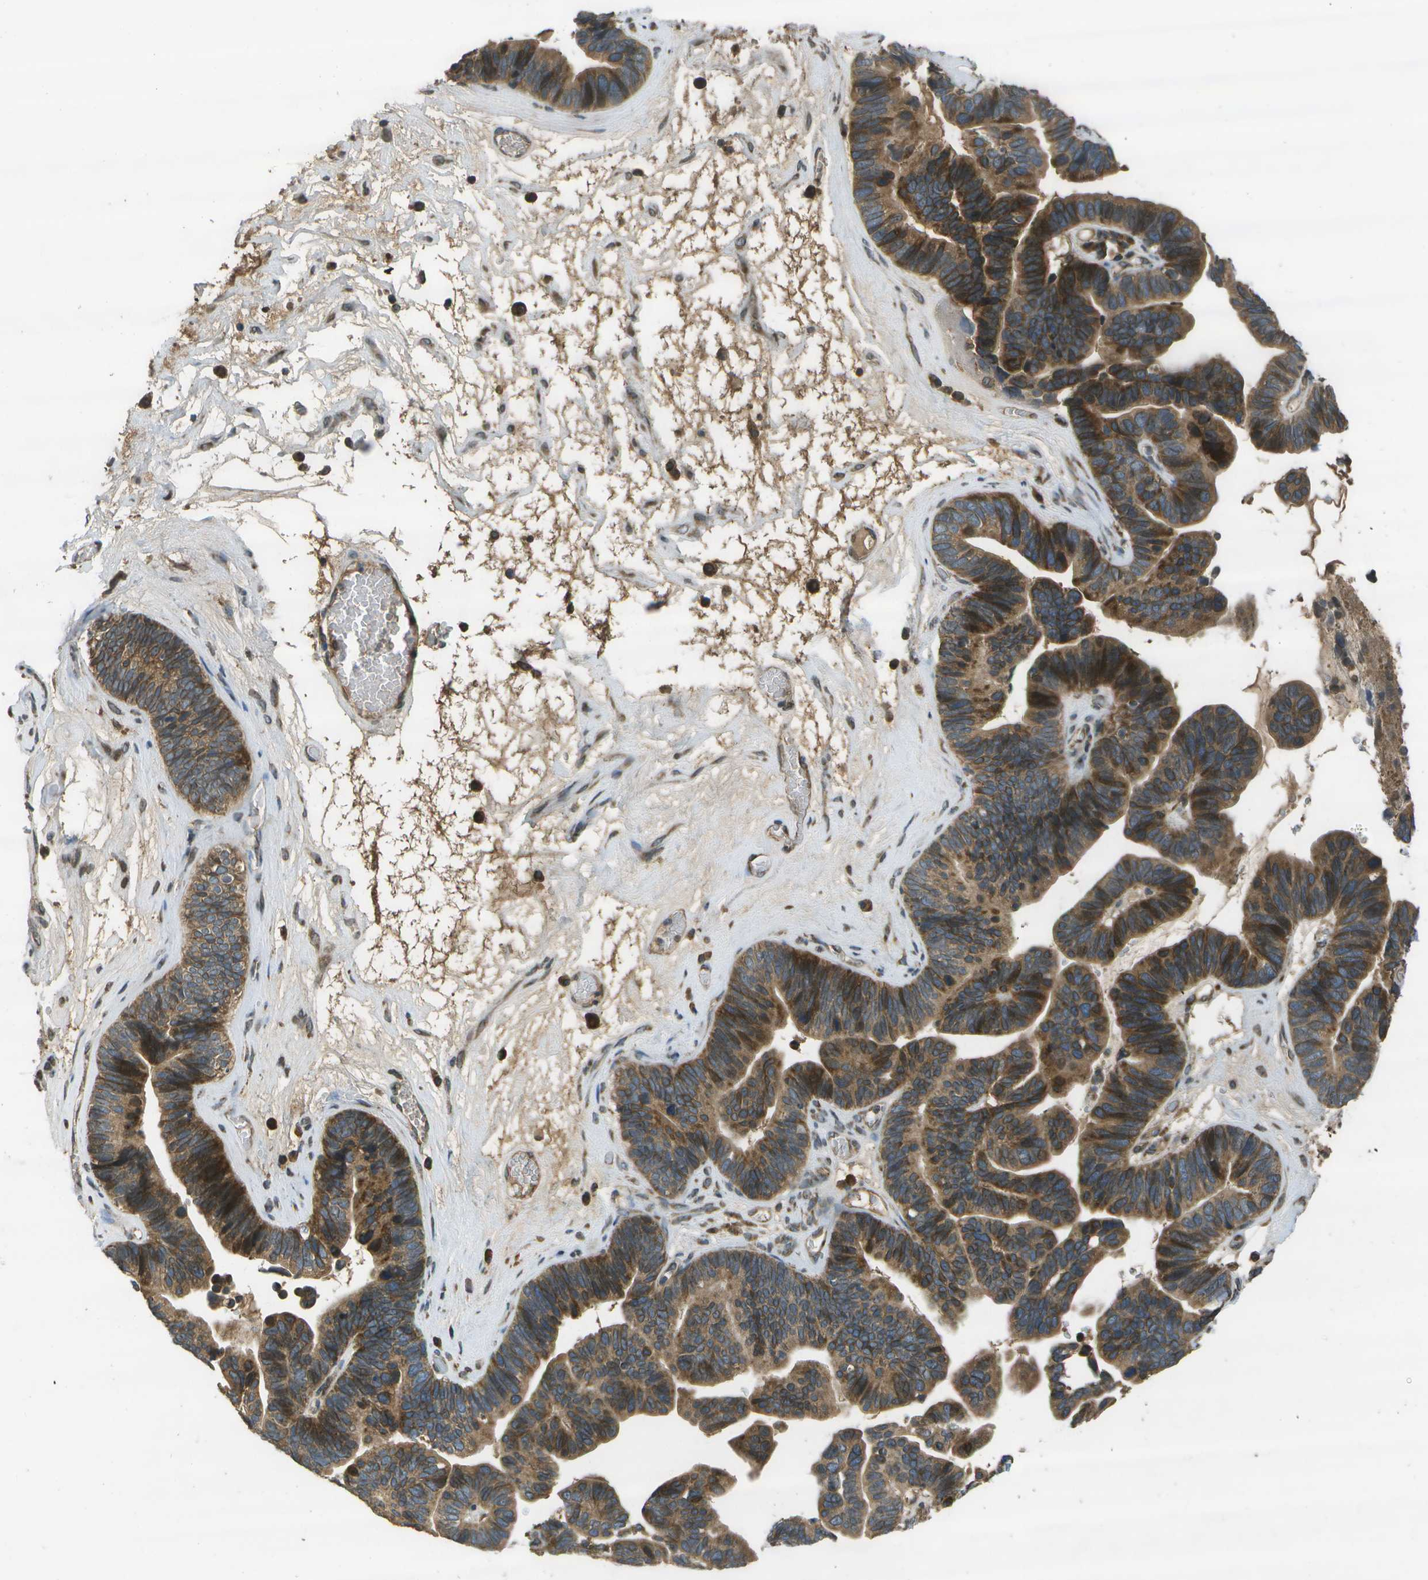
{"staining": {"intensity": "moderate", "quantity": ">75%", "location": "cytoplasmic/membranous"}, "tissue": "ovarian cancer", "cell_type": "Tumor cells", "image_type": "cancer", "snomed": [{"axis": "morphology", "description": "Cystadenocarcinoma, serous, NOS"}, {"axis": "topography", "description": "Ovary"}], "caption": "This is an image of immunohistochemistry staining of ovarian cancer (serous cystadenocarcinoma), which shows moderate positivity in the cytoplasmic/membranous of tumor cells.", "gene": "HFE", "patient": {"sex": "female", "age": 56}}